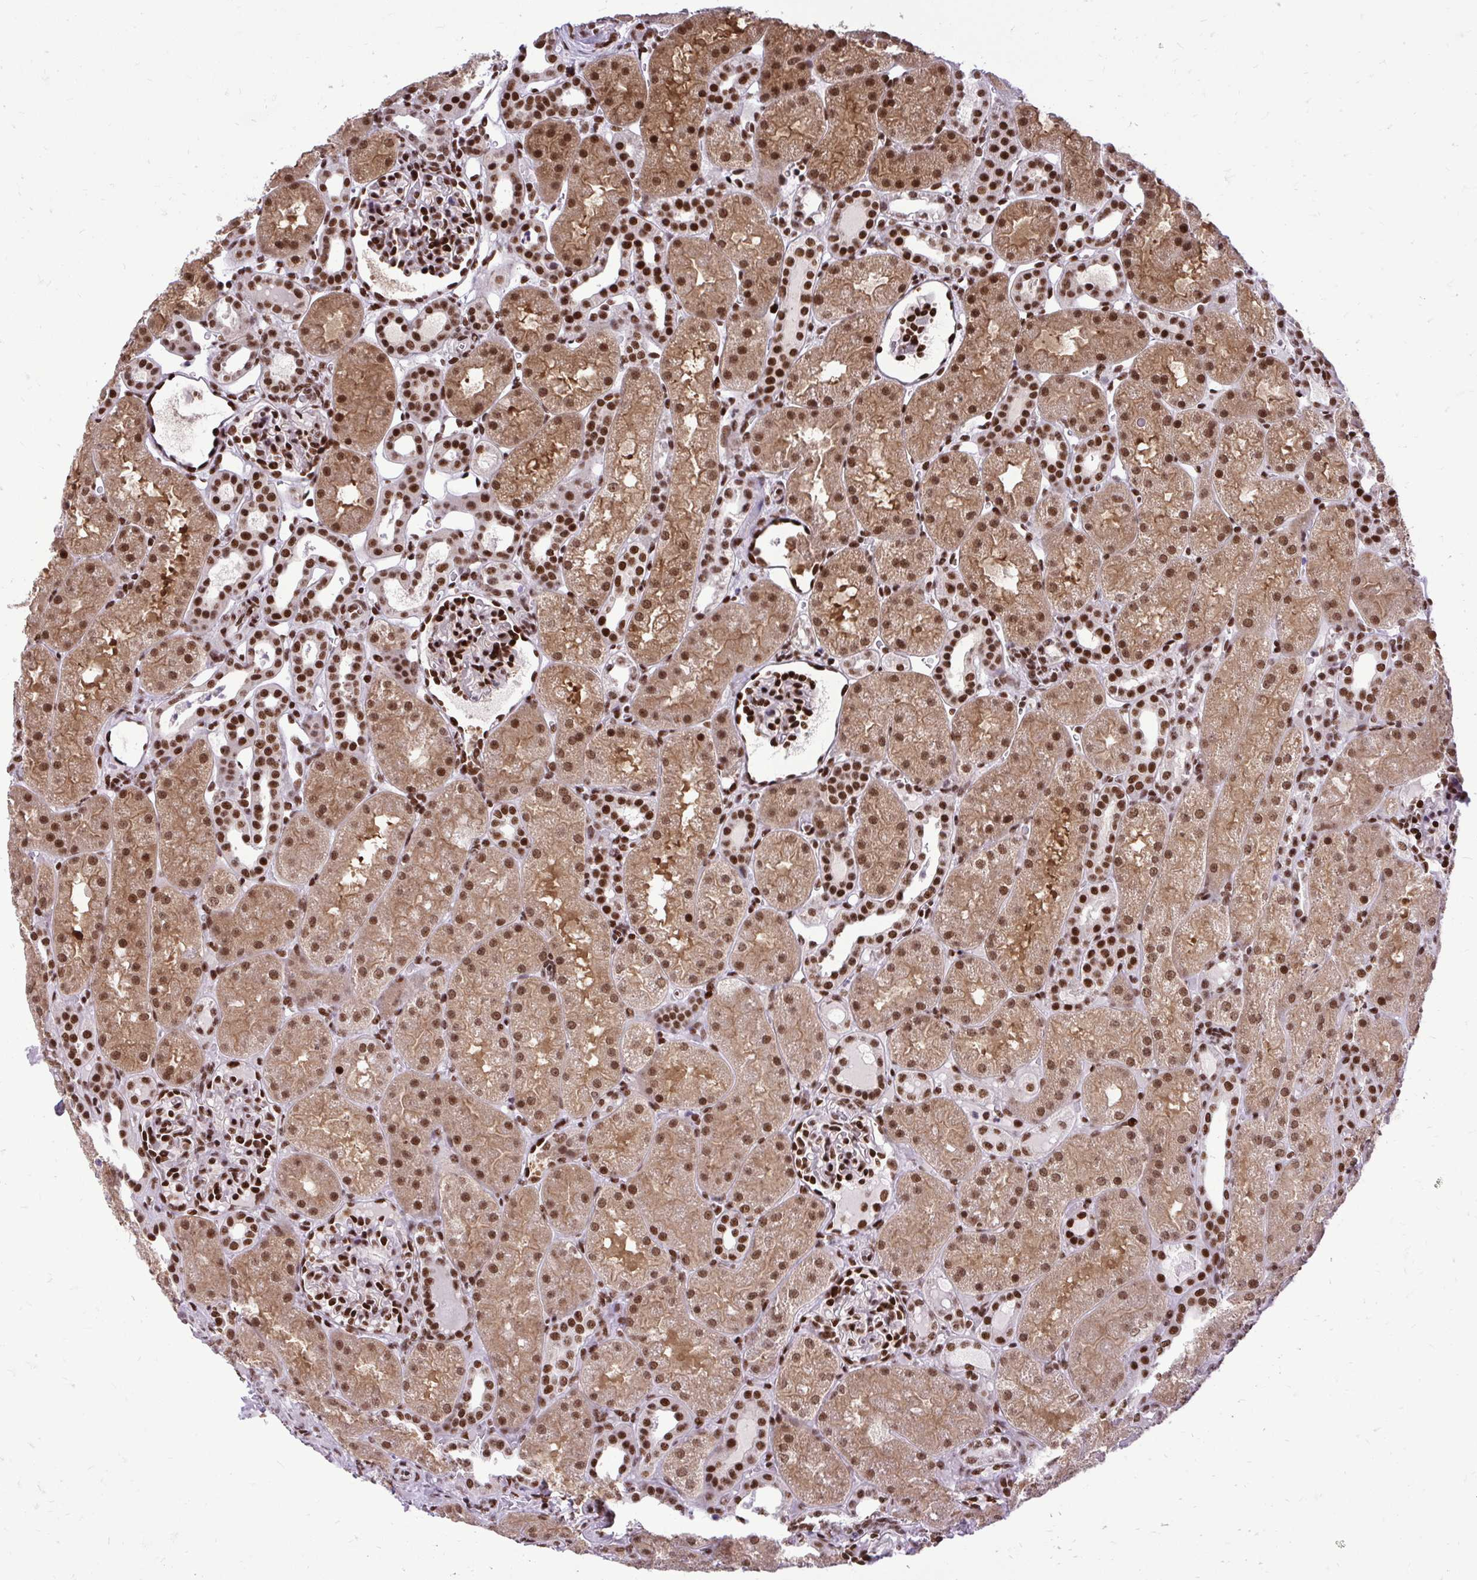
{"staining": {"intensity": "strong", "quantity": ">75%", "location": "nuclear"}, "tissue": "kidney", "cell_type": "Cells in glomeruli", "image_type": "normal", "snomed": [{"axis": "morphology", "description": "Normal tissue, NOS"}, {"axis": "topography", "description": "Kidney"}], "caption": "DAB (3,3'-diaminobenzidine) immunohistochemical staining of normal human kidney reveals strong nuclear protein expression in about >75% of cells in glomeruli. (DAB (3,3'-diaminobenzidine) IHC with brightfield microscopy, high magnification).", "gene": "CDYL", "patient": {"sex": "male", "age": 2}}